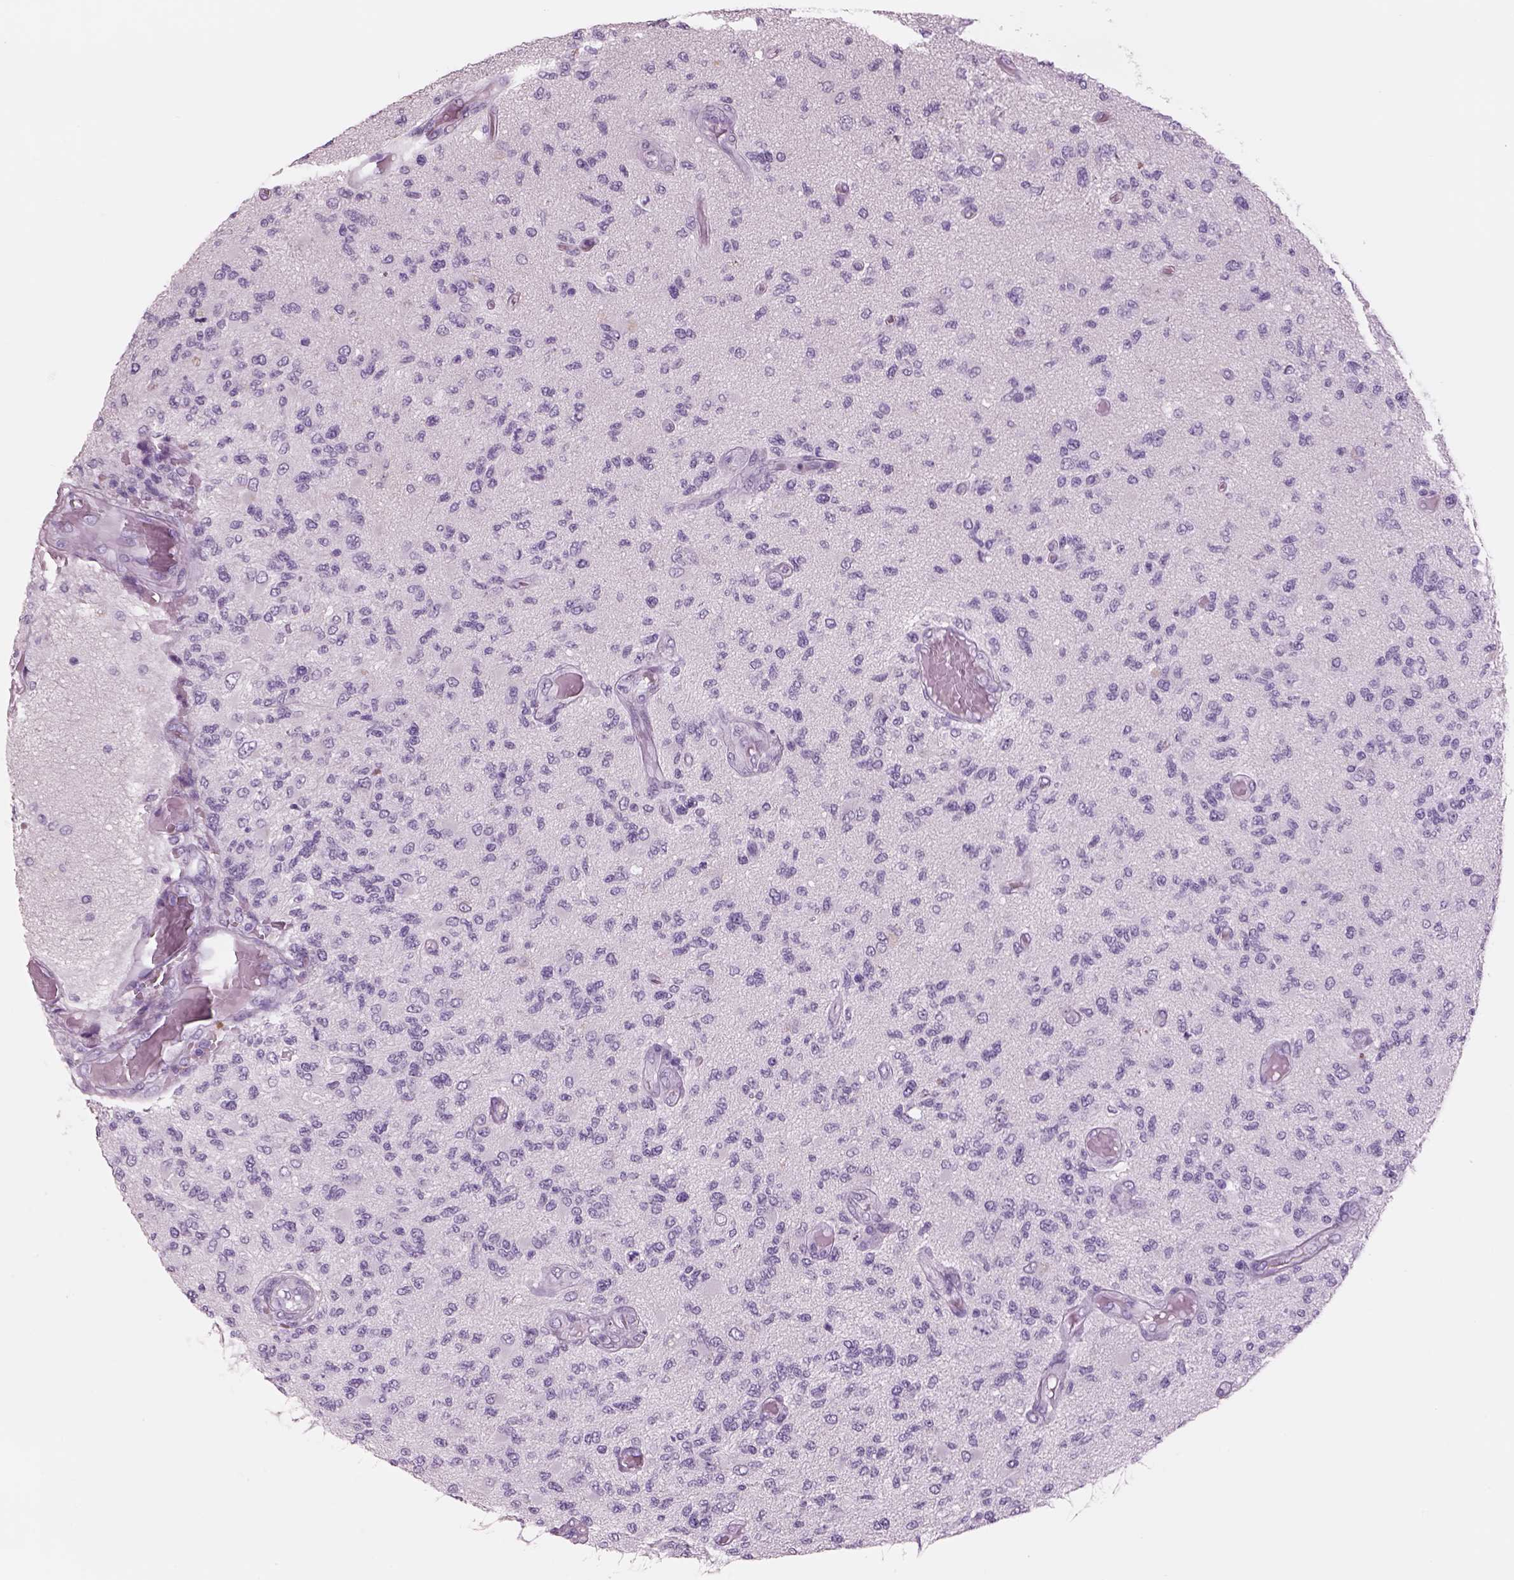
{"staining": {"intensity": "negative", "quantity": "none", "location": "none"}, "tissue": "glioma", "cell_type": "Tumor cells", "image_type": "cancer", "snomed": [{"axis": "morphology", "description": "Glioma, malignant, High grade"}, {"axis": "topography", "description": "Brain"}], "caption": "This is an immunohistochemistry (IHC) micrograph of human malignant high-grade glioma. There is no expression in tumor cells.", "gene": "RHO", "patient": {"sex": "female", "age": 63}}